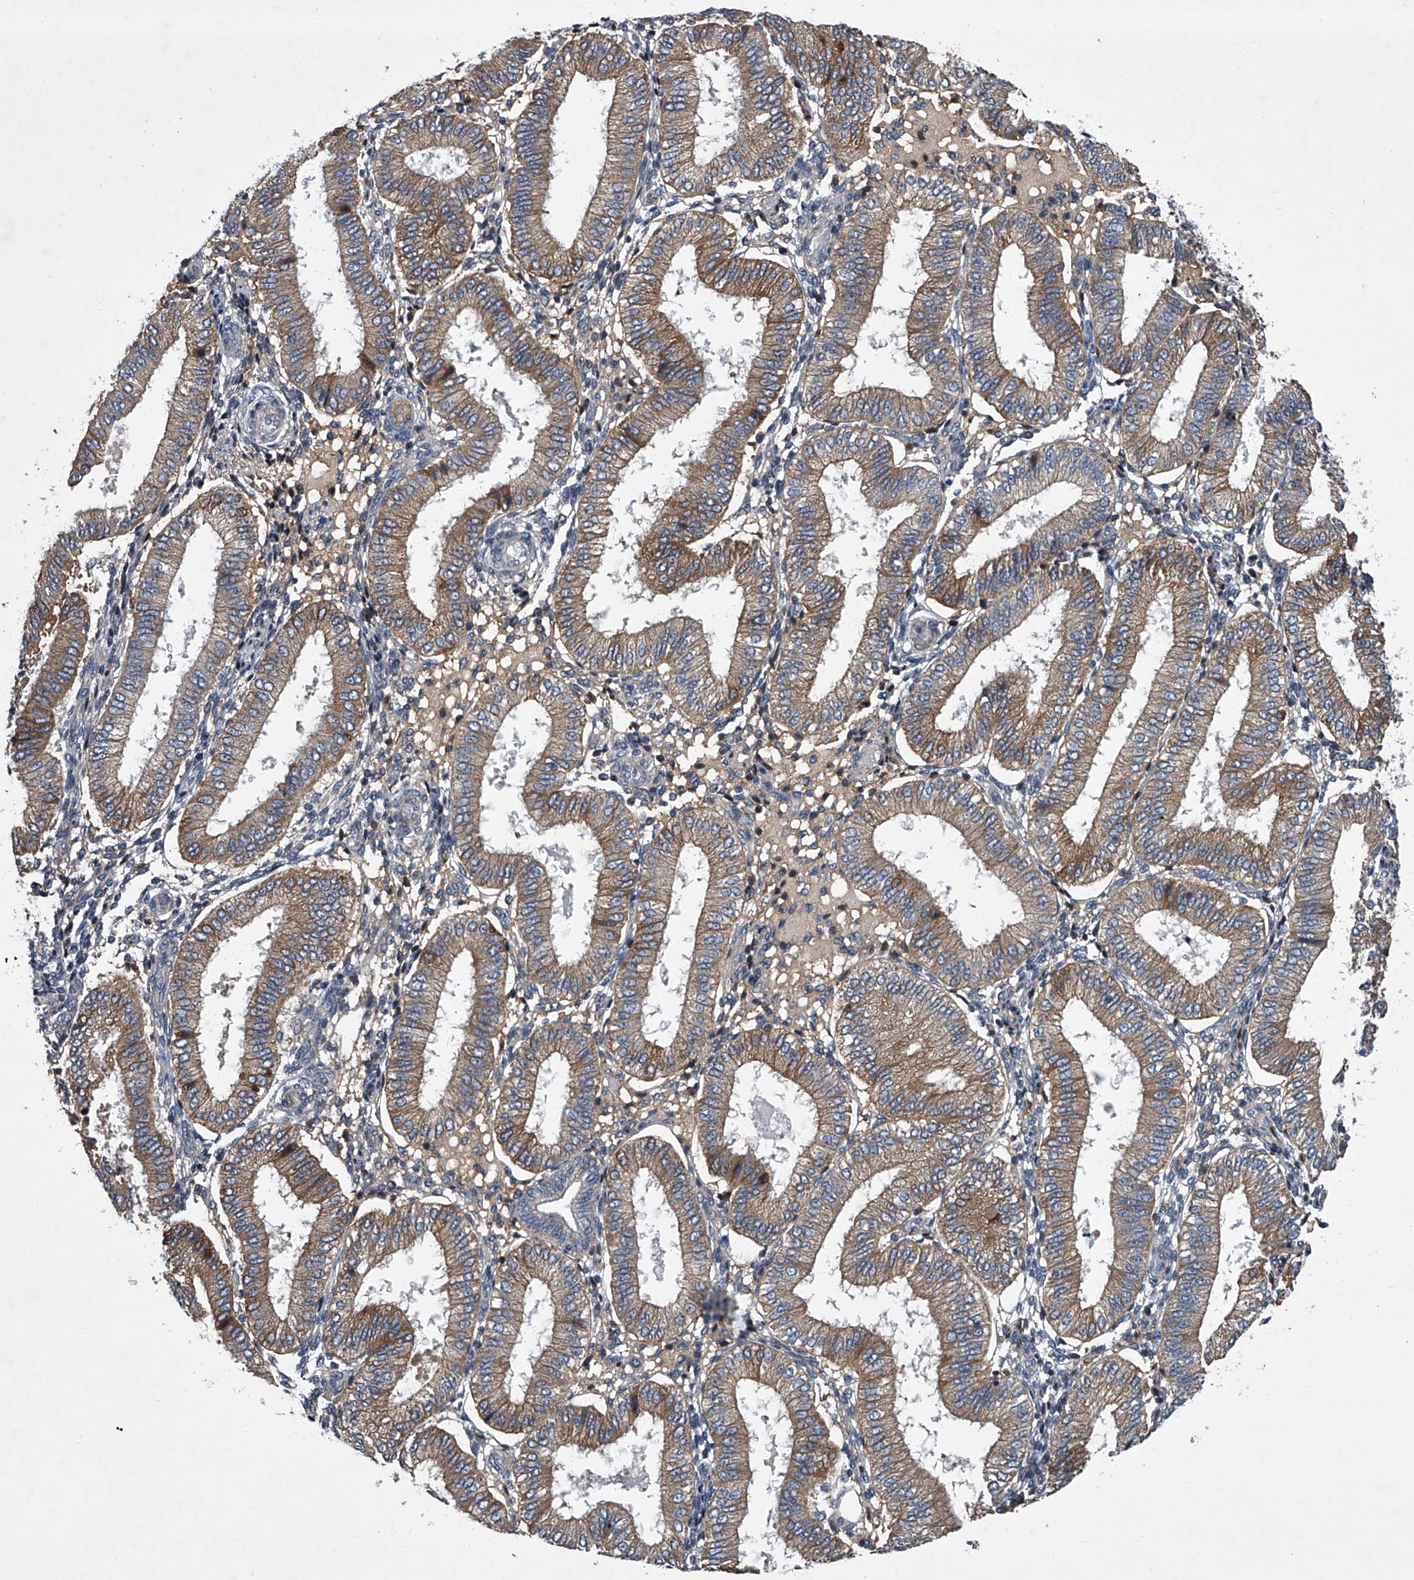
{"staining": {"intensity": "negative", "quantity": "none", "location": "none"}, "tissue": "endometrium", "cell_type": "Cells in endometrial stroma", "image_type": "normal", "snomed": [{"axis": "morphology", "description": "Normal tissue, NOS"}, {"axis": "topography", "description": "Endometrium"}], "caption": "IHC histopathology image of normal endometrium: endometrium stained with DAB reveals no significant protein positivity in cells in endometrial stroma. (Stains: DAB (3,3'-diaminobenzidine) IHC with hematoxylin counter stain, Microscopy: brightfield microscopy at high magnification).", "gene": "ABCG1", "patient": {"sex": "female", "age": 39}}